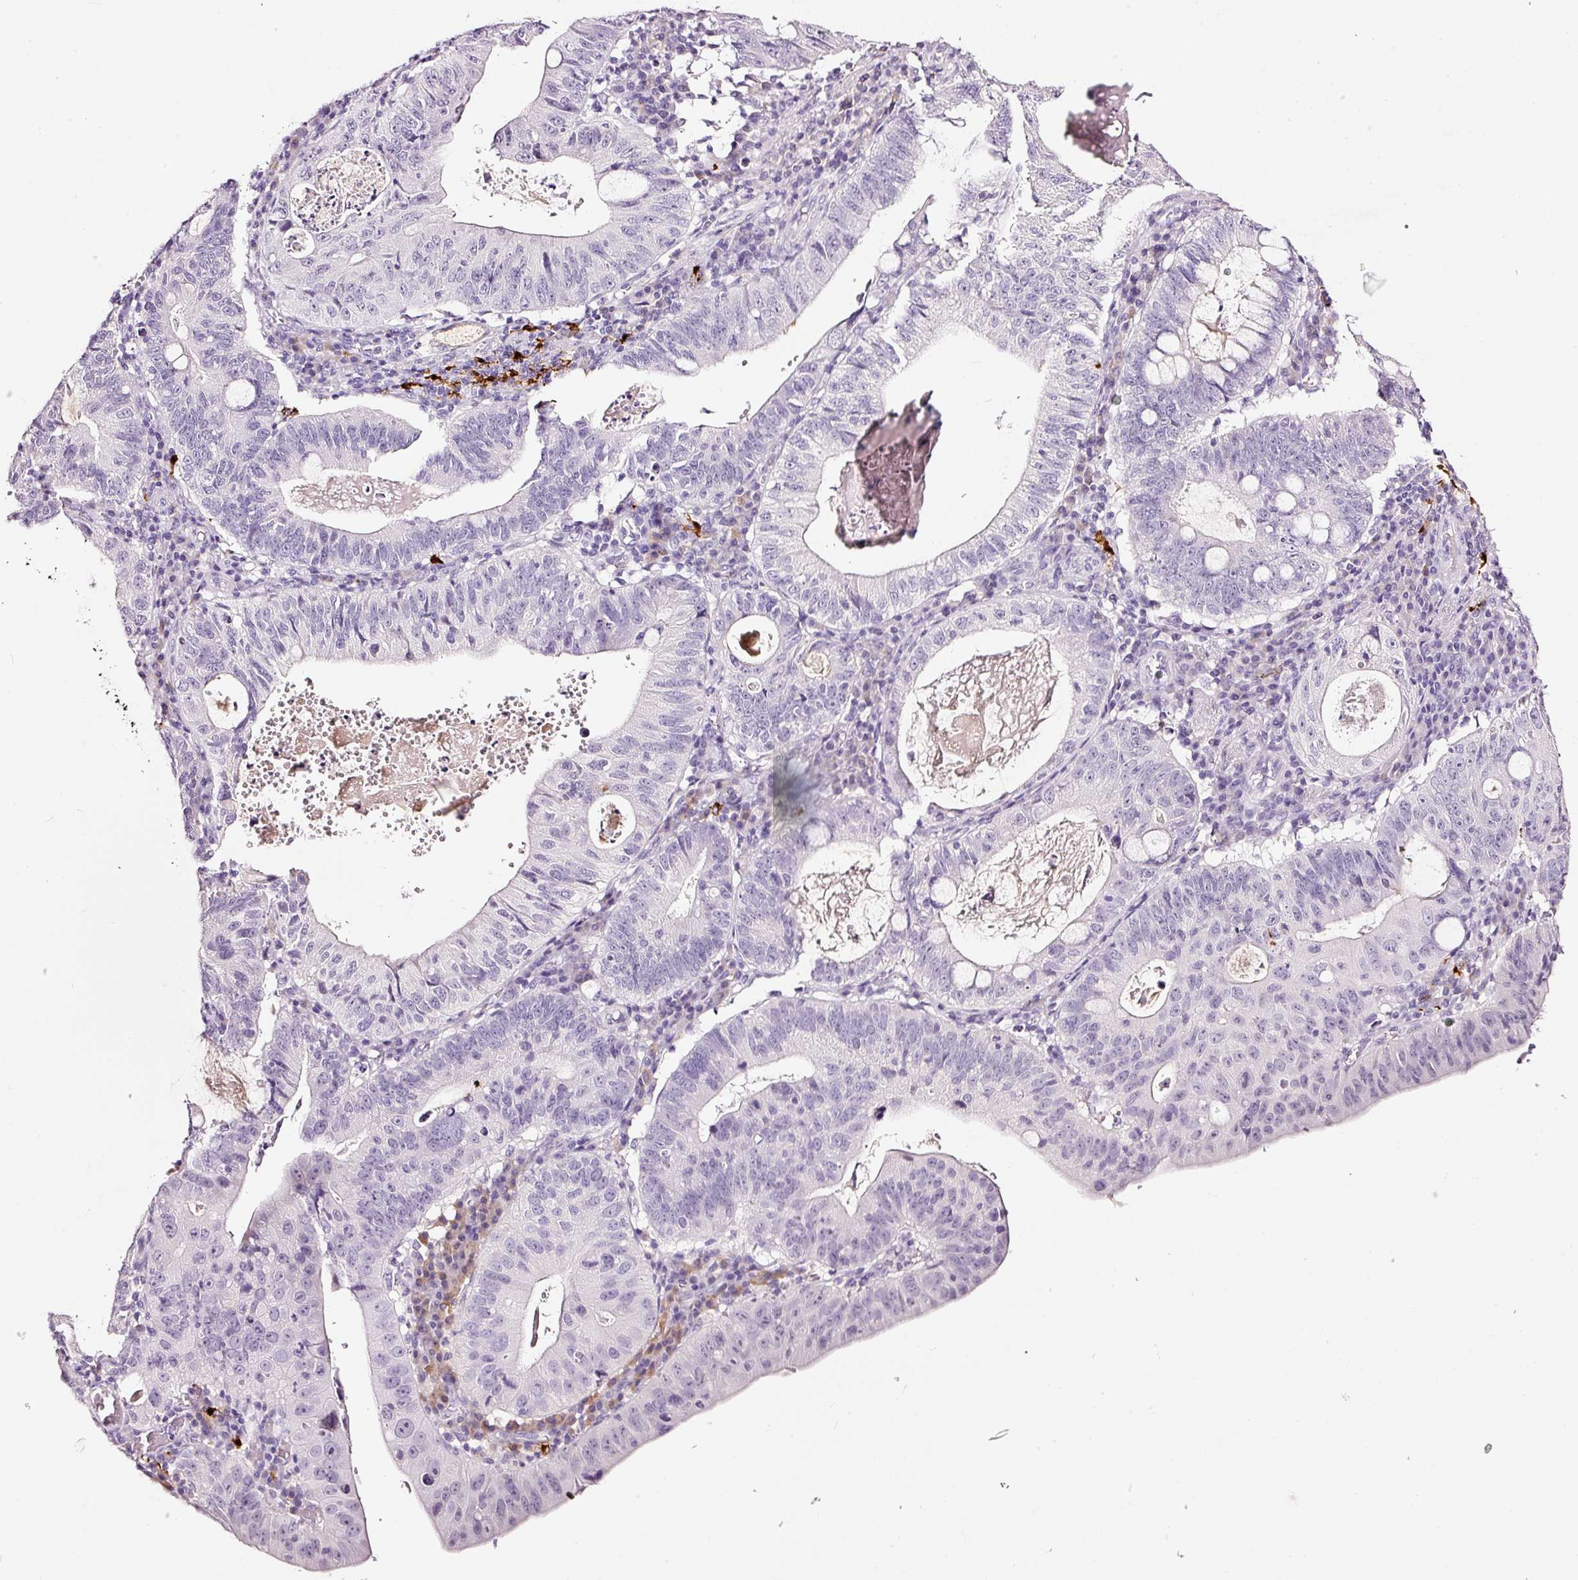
{"staining": {"intensity": "negative", "quantity": "none", "location": "none"}, "tissue": "stomach cancer", "cell_type": "Tumor cells", "image_type": "cancer", "snomed": [{"axis": "morphology", "description": "Adenocarcinoma, NOS"}, {"axis": "topography", "description": "Stomach"}], "caption": "Adenocarcinoma (stomach) stained for a protein using immunohistochemistry (IHC) reveals no positivity tumor cells.", "gene": "LAMP3", "patient": {"sex": "male", "age": 59}}